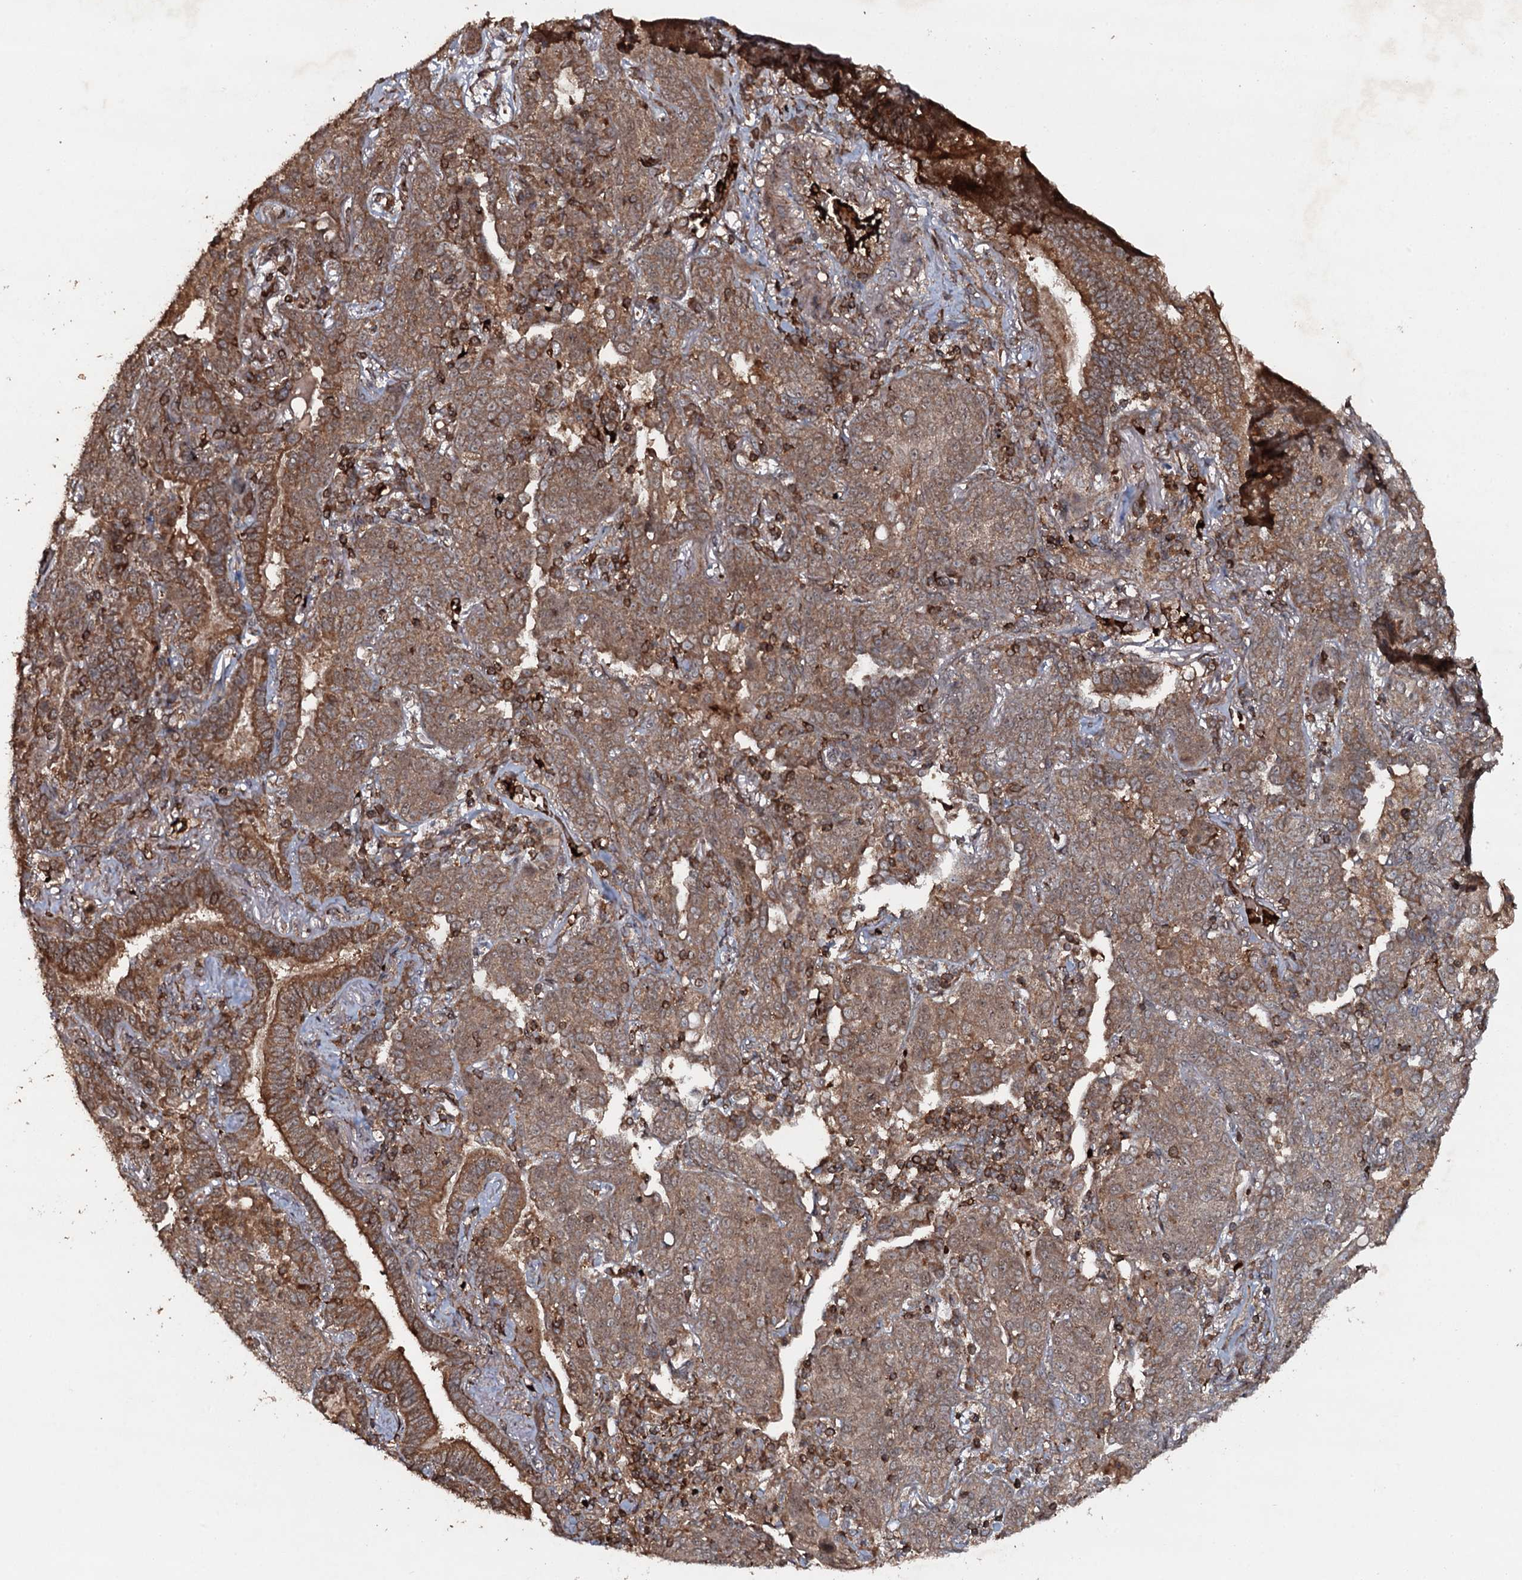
{"staining": {"intensity": "moderate", "quantity": ">75%", "location": "cytoplasmic/membranous"}, "tissue": "lung cancer", "cell_type": "Tumor cells", "image_type": "cancer", "snomed": [{"axis": "morphology", "description": "Squamous cell carcinoma, NOS"}, {"axis": "topography", "description": "Lung"}], "caption": "Brown immunohistochemical staining in lung cancer (squamous cell carcinoma) shows moderate cytoplasmic/membranous staining in about >75% of tumor cells.", "gene": "ADGRG3", "patient": {"sex": "female", "age": 70}}